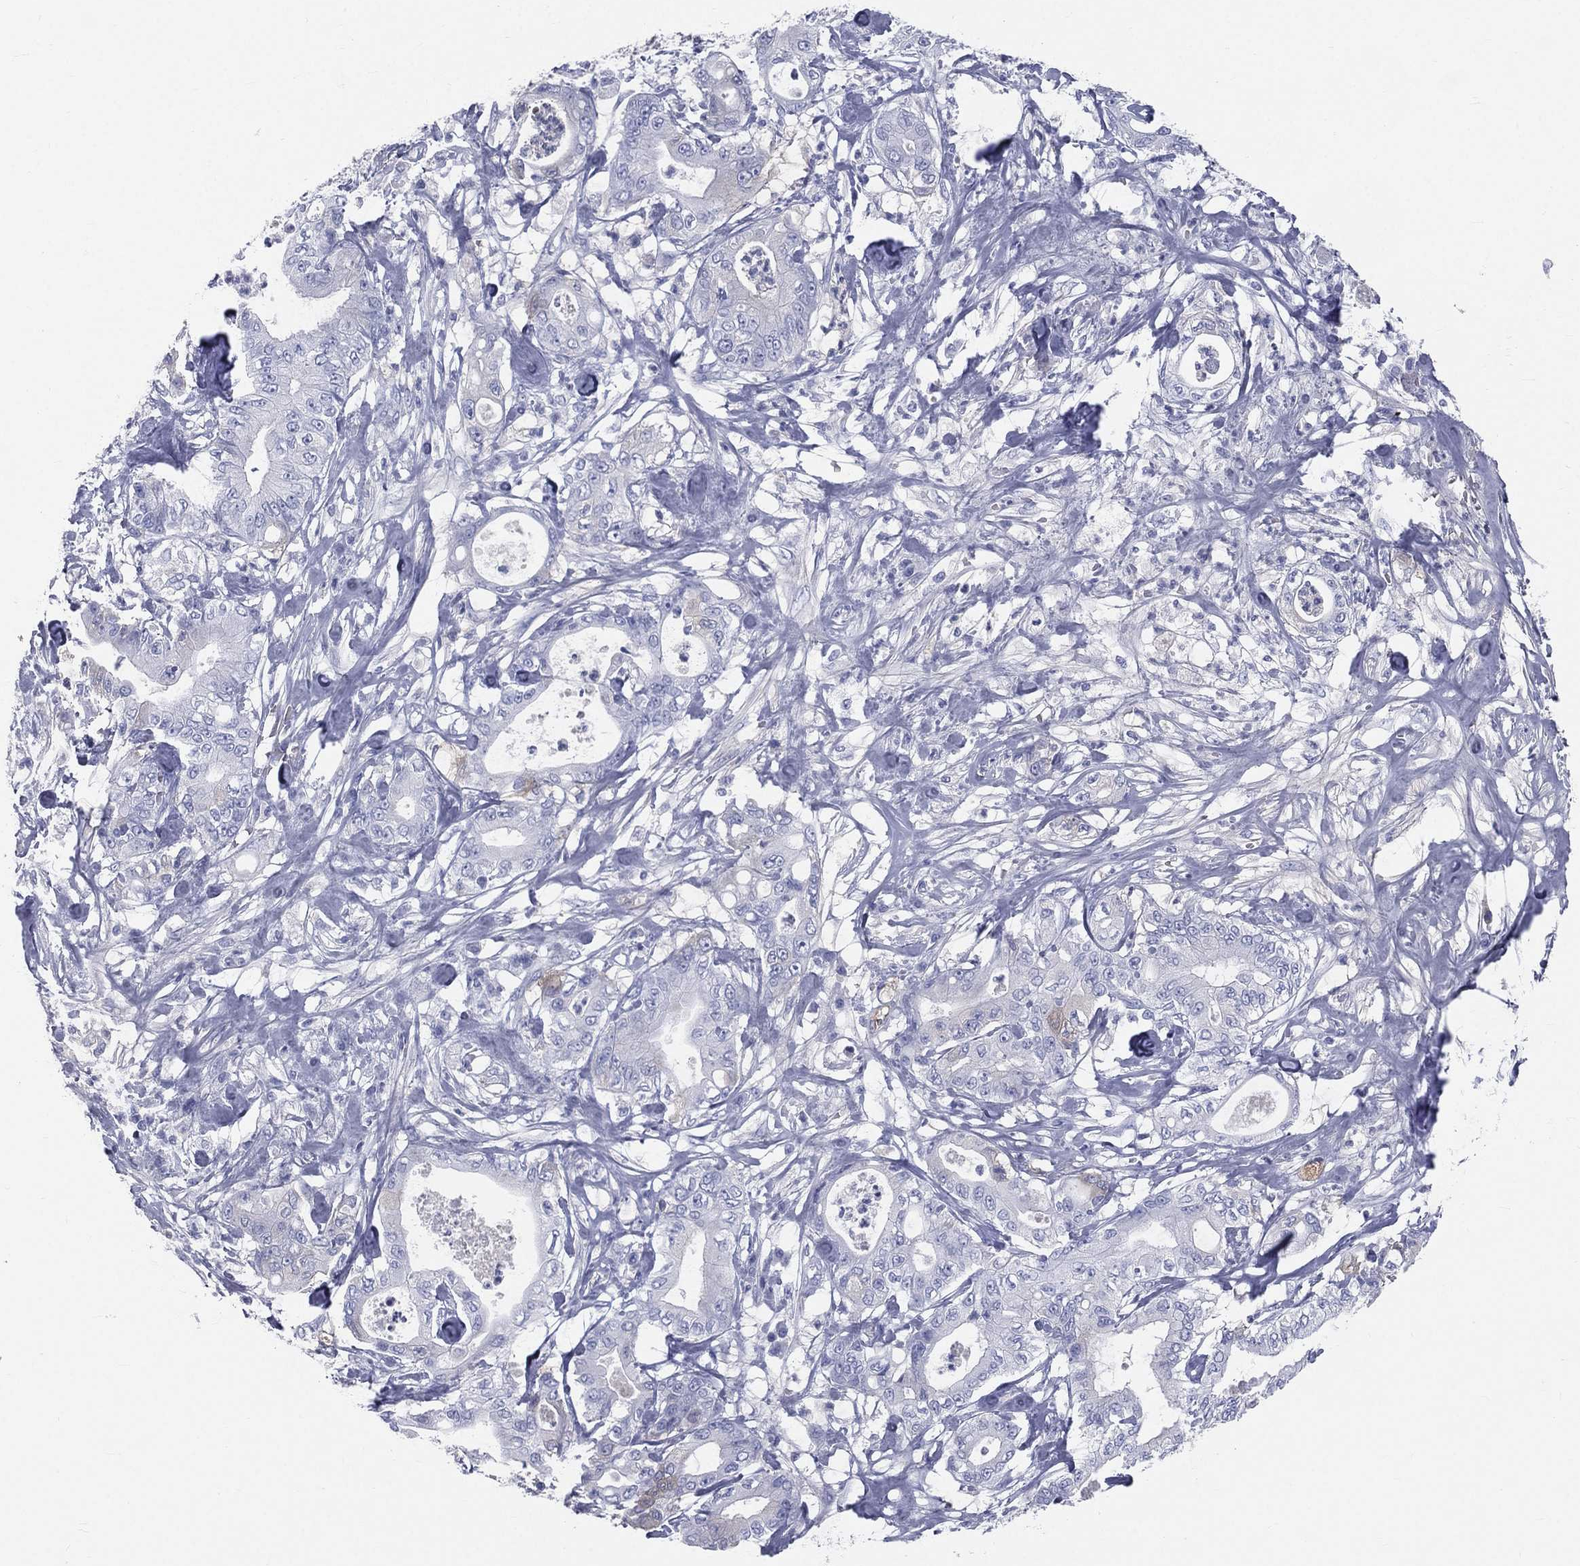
{"staining": {"intensity": "negative", "quantity": "none", "location": "none"}, "tissue": "pancreatic cancer", "cell_type": "Tumor cells", "image_type": "cancer", "snomed": [{"axis": "morphology", "description": "Adenocarcinoma, NOS"}, {"axis": "topography", "description": "Pancreas"}], "caption": "This is an immunohistochemistry (IHC) image of human pancreatic cancer (adenocarcinoma). There is no positivity in tumor cells.", "gene": "HP", "patient": {"sex": "male", "age": 71}}